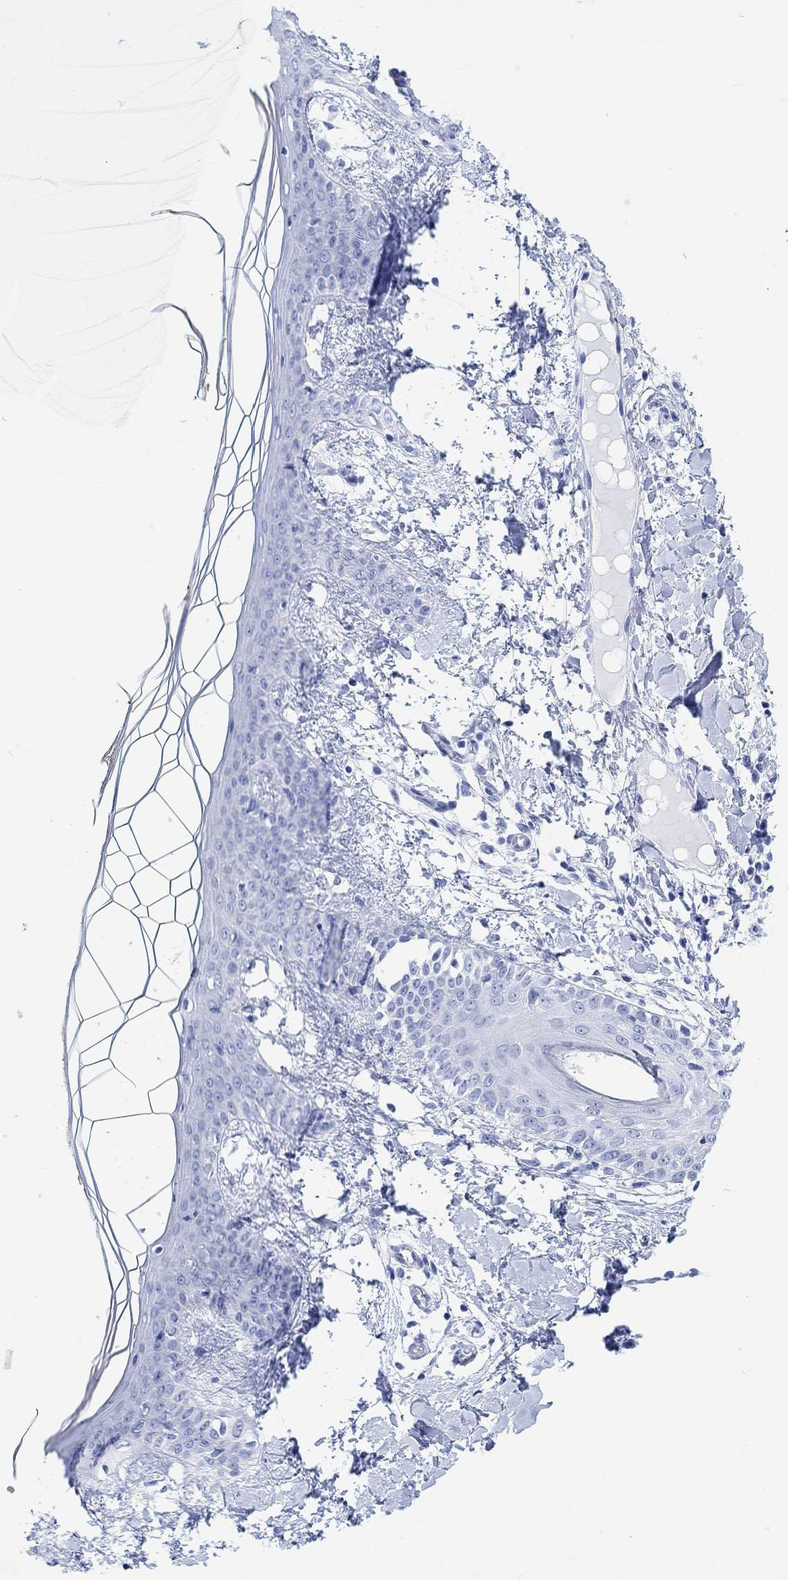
{"staining": {"intensity": "negative", "quantity": "none", "location": "none"}, "tissue": "skin", "cell_type": "Fibroblasts", "image_type": "normal", "snomed": [{"axis": "morphology", "description": "Normal tissue, NOS"}, {"axis": "topography", "description": "Skin"}], "caption": "High power microscopy micrograph of an IHC image of unremarkable skin, revealing no significant expression in fibroblasts.", "gene": "ANKRD33", "patient": {"sex": "female", "age": 34}}